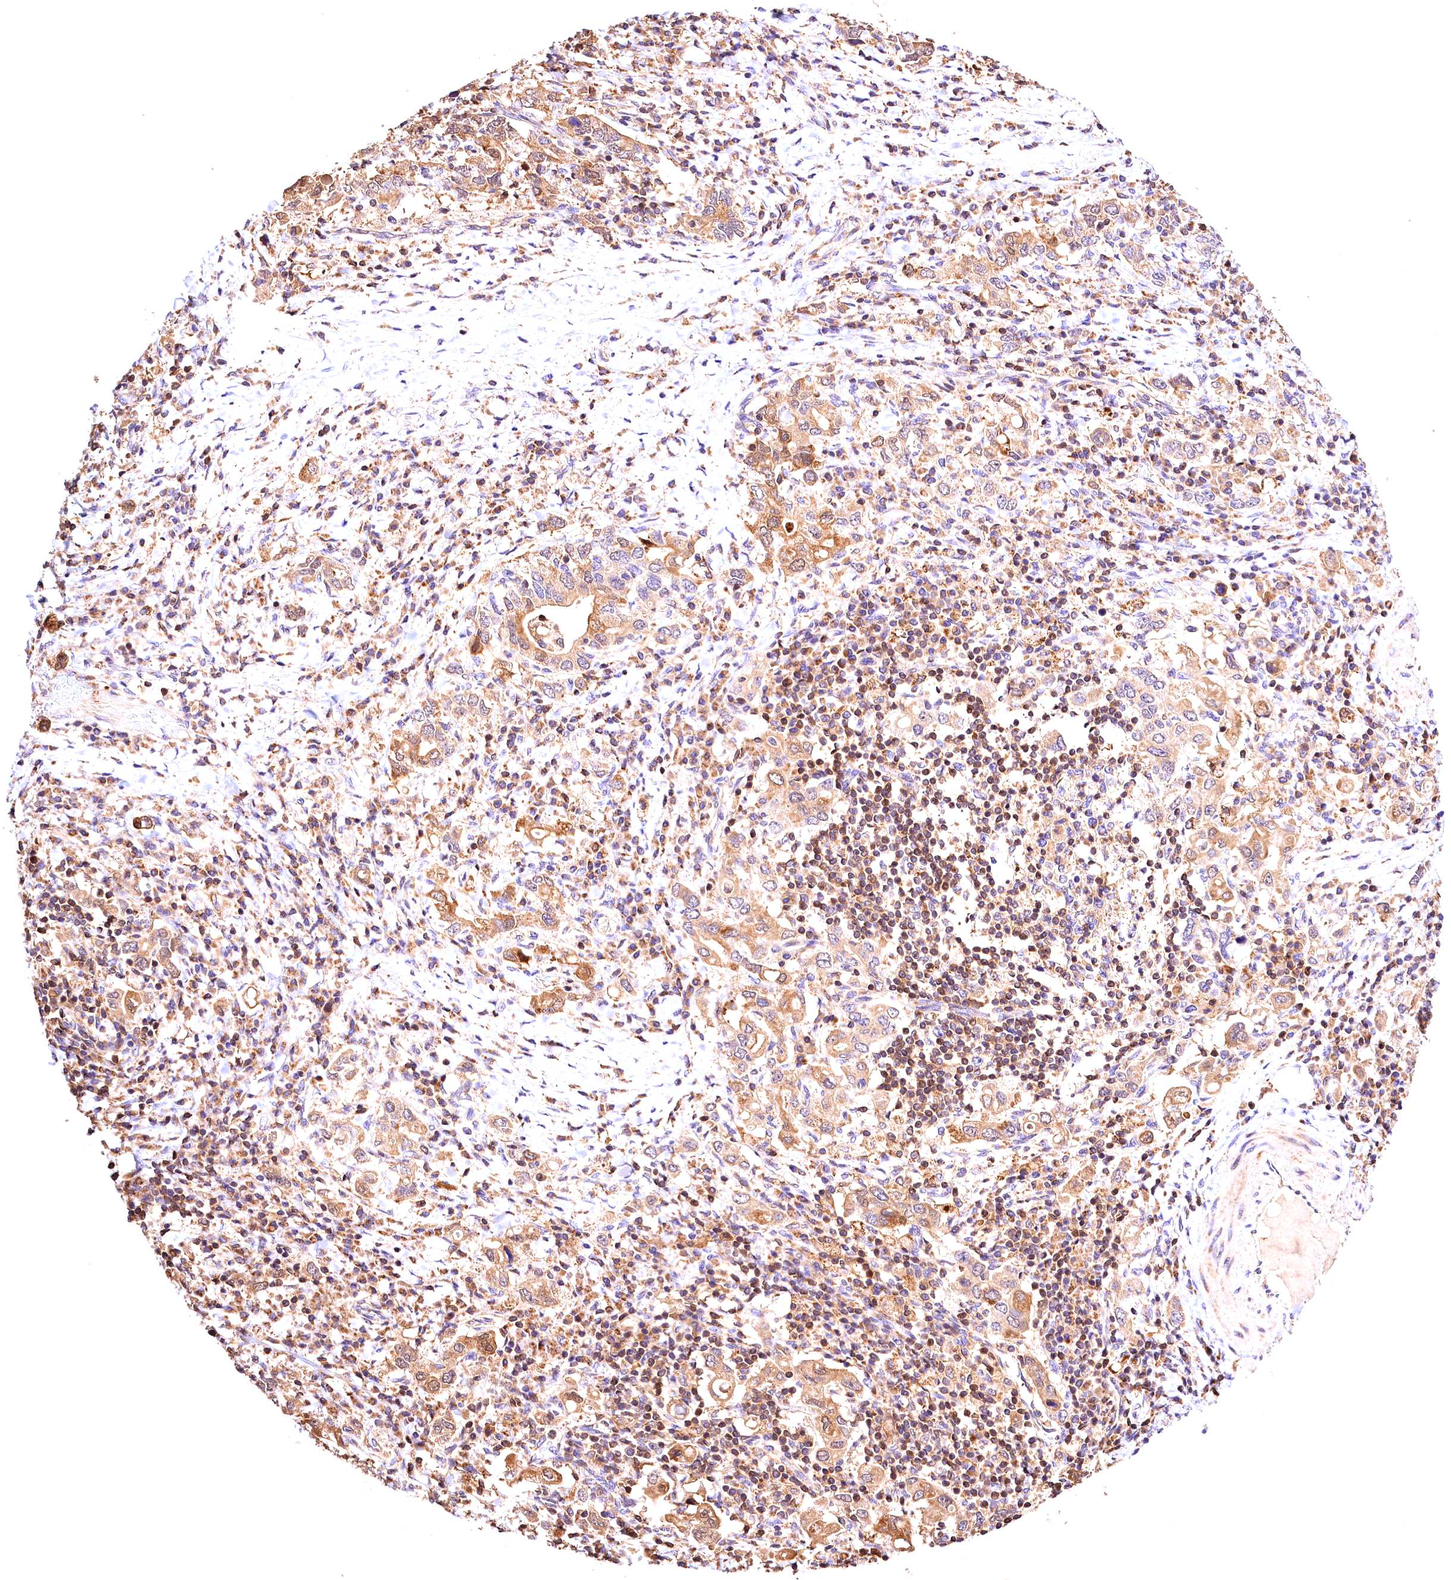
{"staining": {"intensity": "moderate", "quantity": ">75%", "location": "cytoplasmic/membranous"}, "tissue": "stomach cancer", "cell_type": "Tumor cells", "image_type": "cancer", "snomed": [{"axis": "morphology", "description": "Adenocarcinoma, NOS"}, {"axis": "topography", "description": "Stomach, upper"}, {"axis": "topography", "description": "Stomach"}], "caption": "Stomach cancer was stained to show a protein in brown. There is medium levels of moderate cytoplasmic/membranous staining in approximately >75% of tumor cells. (Stains: DAB (3,3'-diaminobenzidine) in brown, nuclei in blue, Microscopy: brightfield microscopy at high magnification).", "gene": "KPTN", "patient": {"sex": "male", "age": 62}}